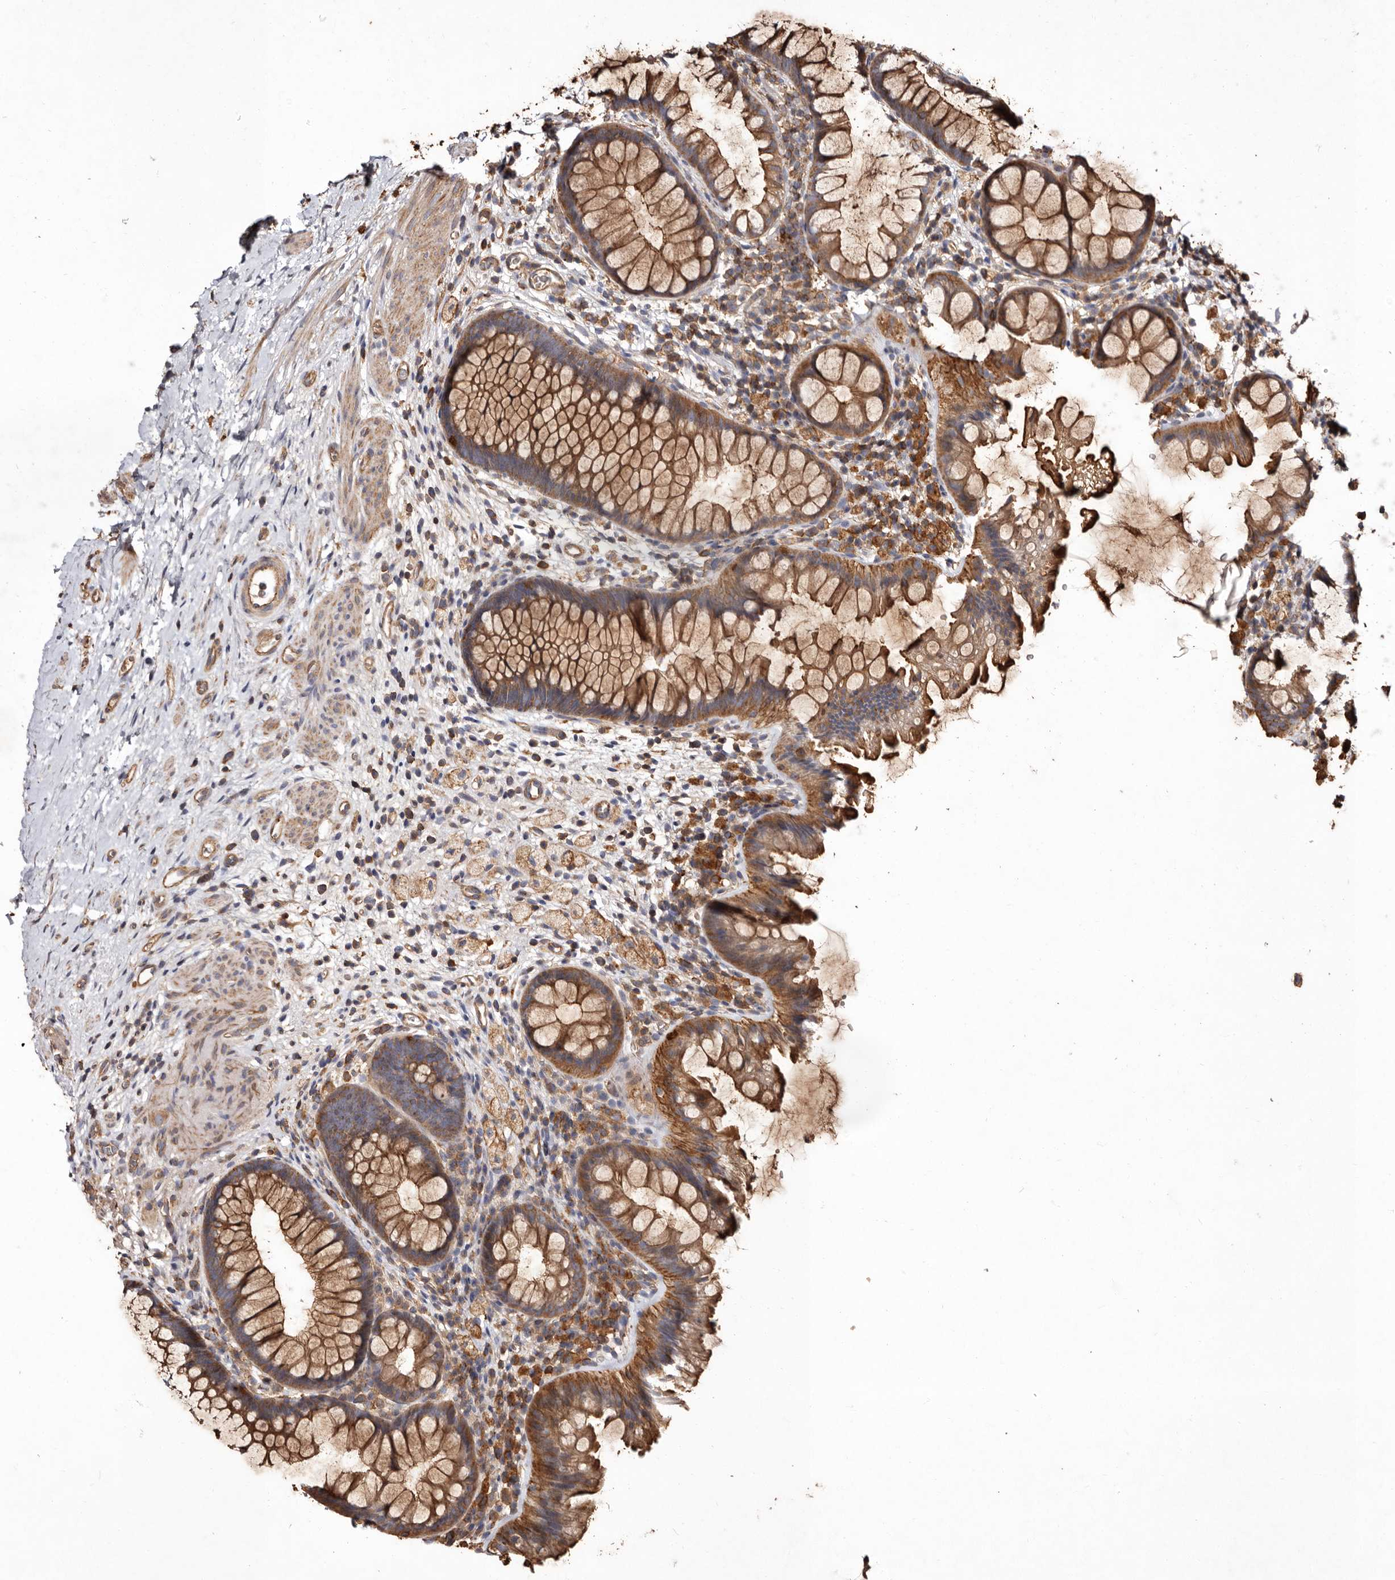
{"staining": {"intensity": "strong", "quantity": ">75%", "location": "cytoplasmic/membranous"}, "tissue": "colon", "cell_type": "Endothelial cells", "image_type": "normal", "snomed": [{"axis": "morphology", "description": "Normal tissue, NOS"}, {"axis": "topography", "description": "Colon"}], "caption": "Colon stained for a protein reveals strong cytoplasmic/membranous positivity in endothelial cells.", "gene": "COQ8B", "patient": {"sex": "female", "age": 62}}